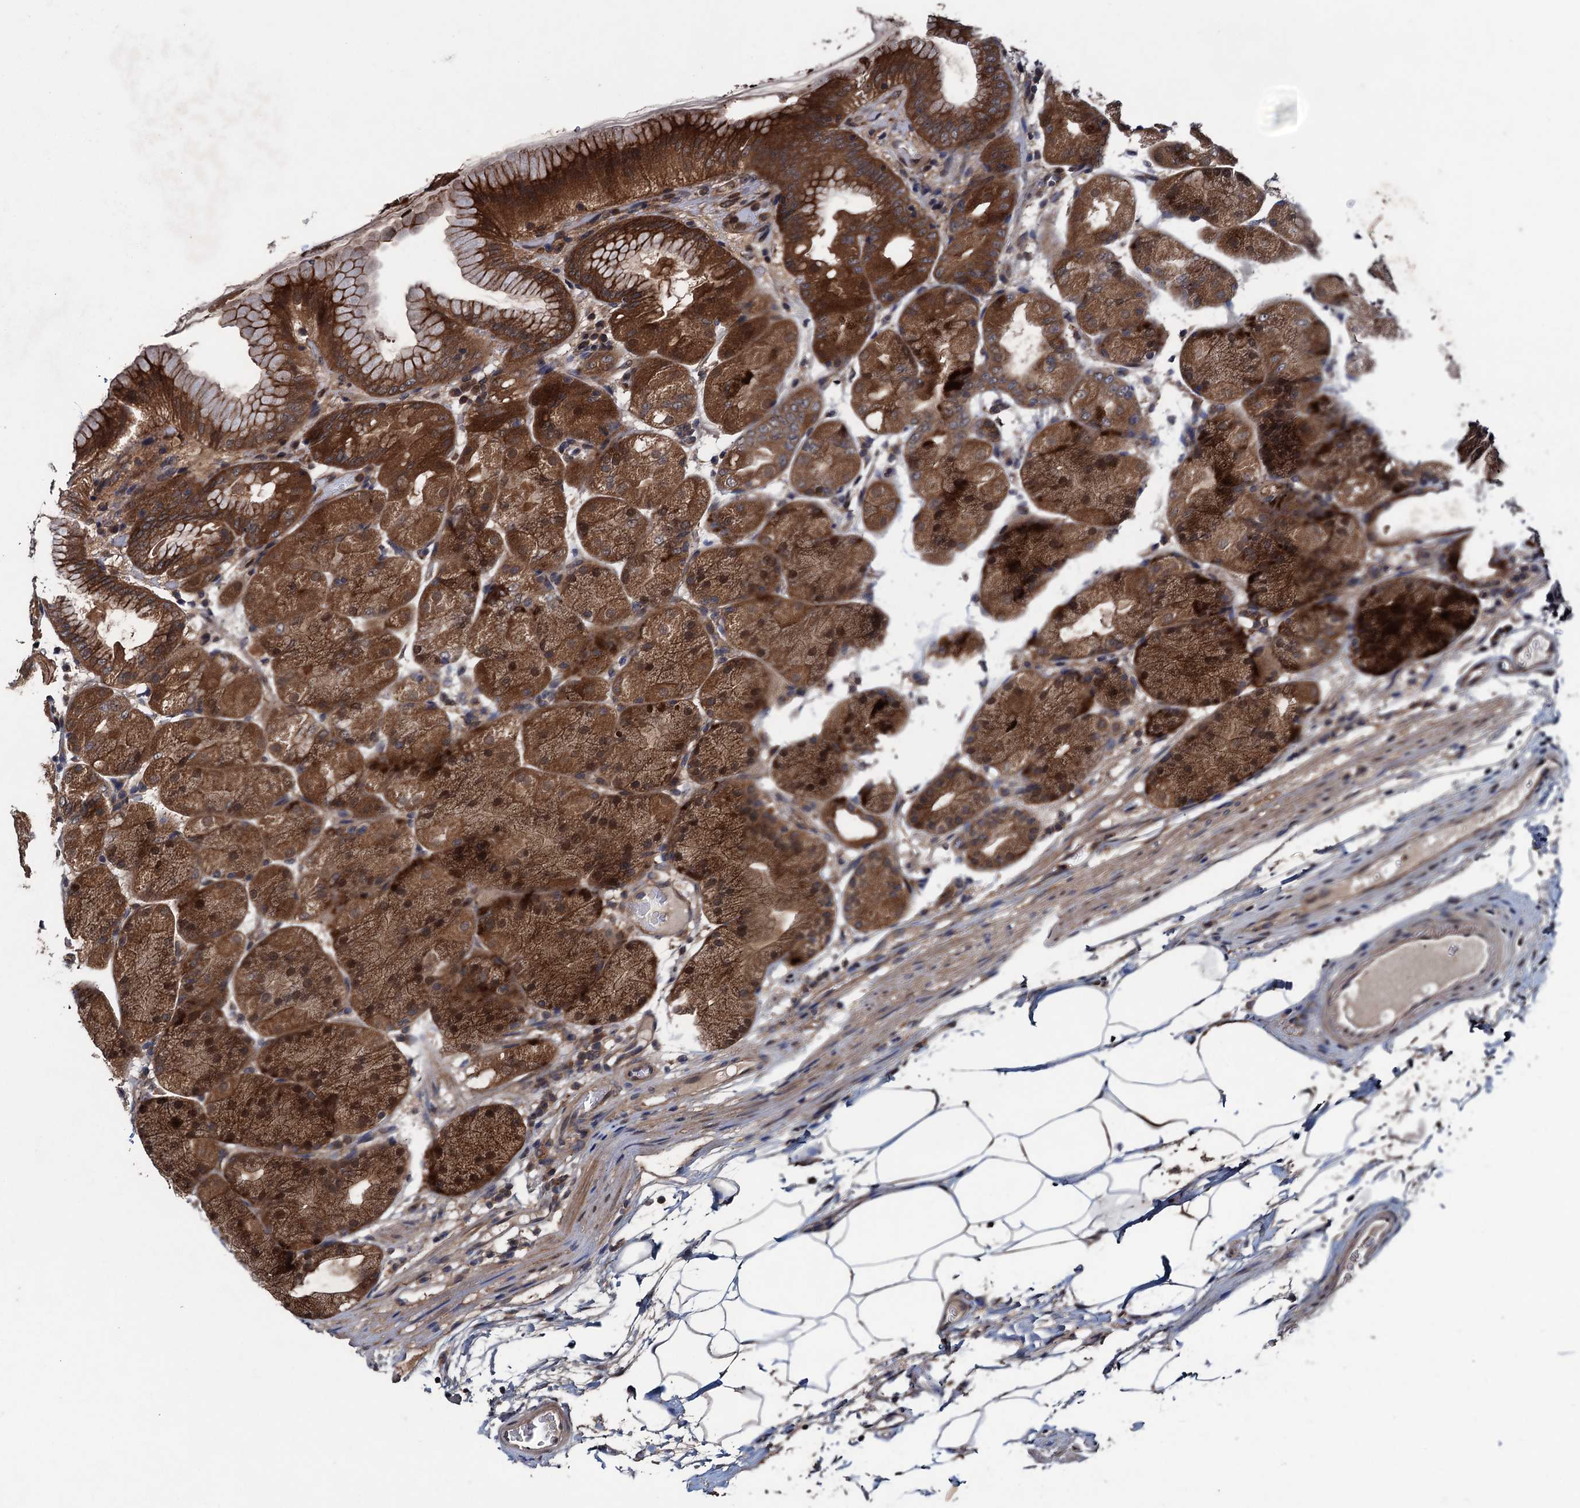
{"staining": {"intensity": "strong", "quantity": ">75%", "location": "cytoplasmic/membranous,nuclear"}, "tissue": "stomach", "cell_type": "Glandular cells", "image_type": "normal", "snomed": [{"axis": "morphology", "description": "Normal tissue, NOS"}, {"axis": "topography", "description": "Stomach, upper"}, {"axis": "topography", "description": "Stomach, lower"}], "caption": "Immunohistochemical staining of unremarkable stomach demonstrates high levels of strong cytoplasmic/membranous,nuclear staining in approximately >75% of glandular cells.", "gene": "BLTP3B", "patient": {"sex": "male", "age": 62}}